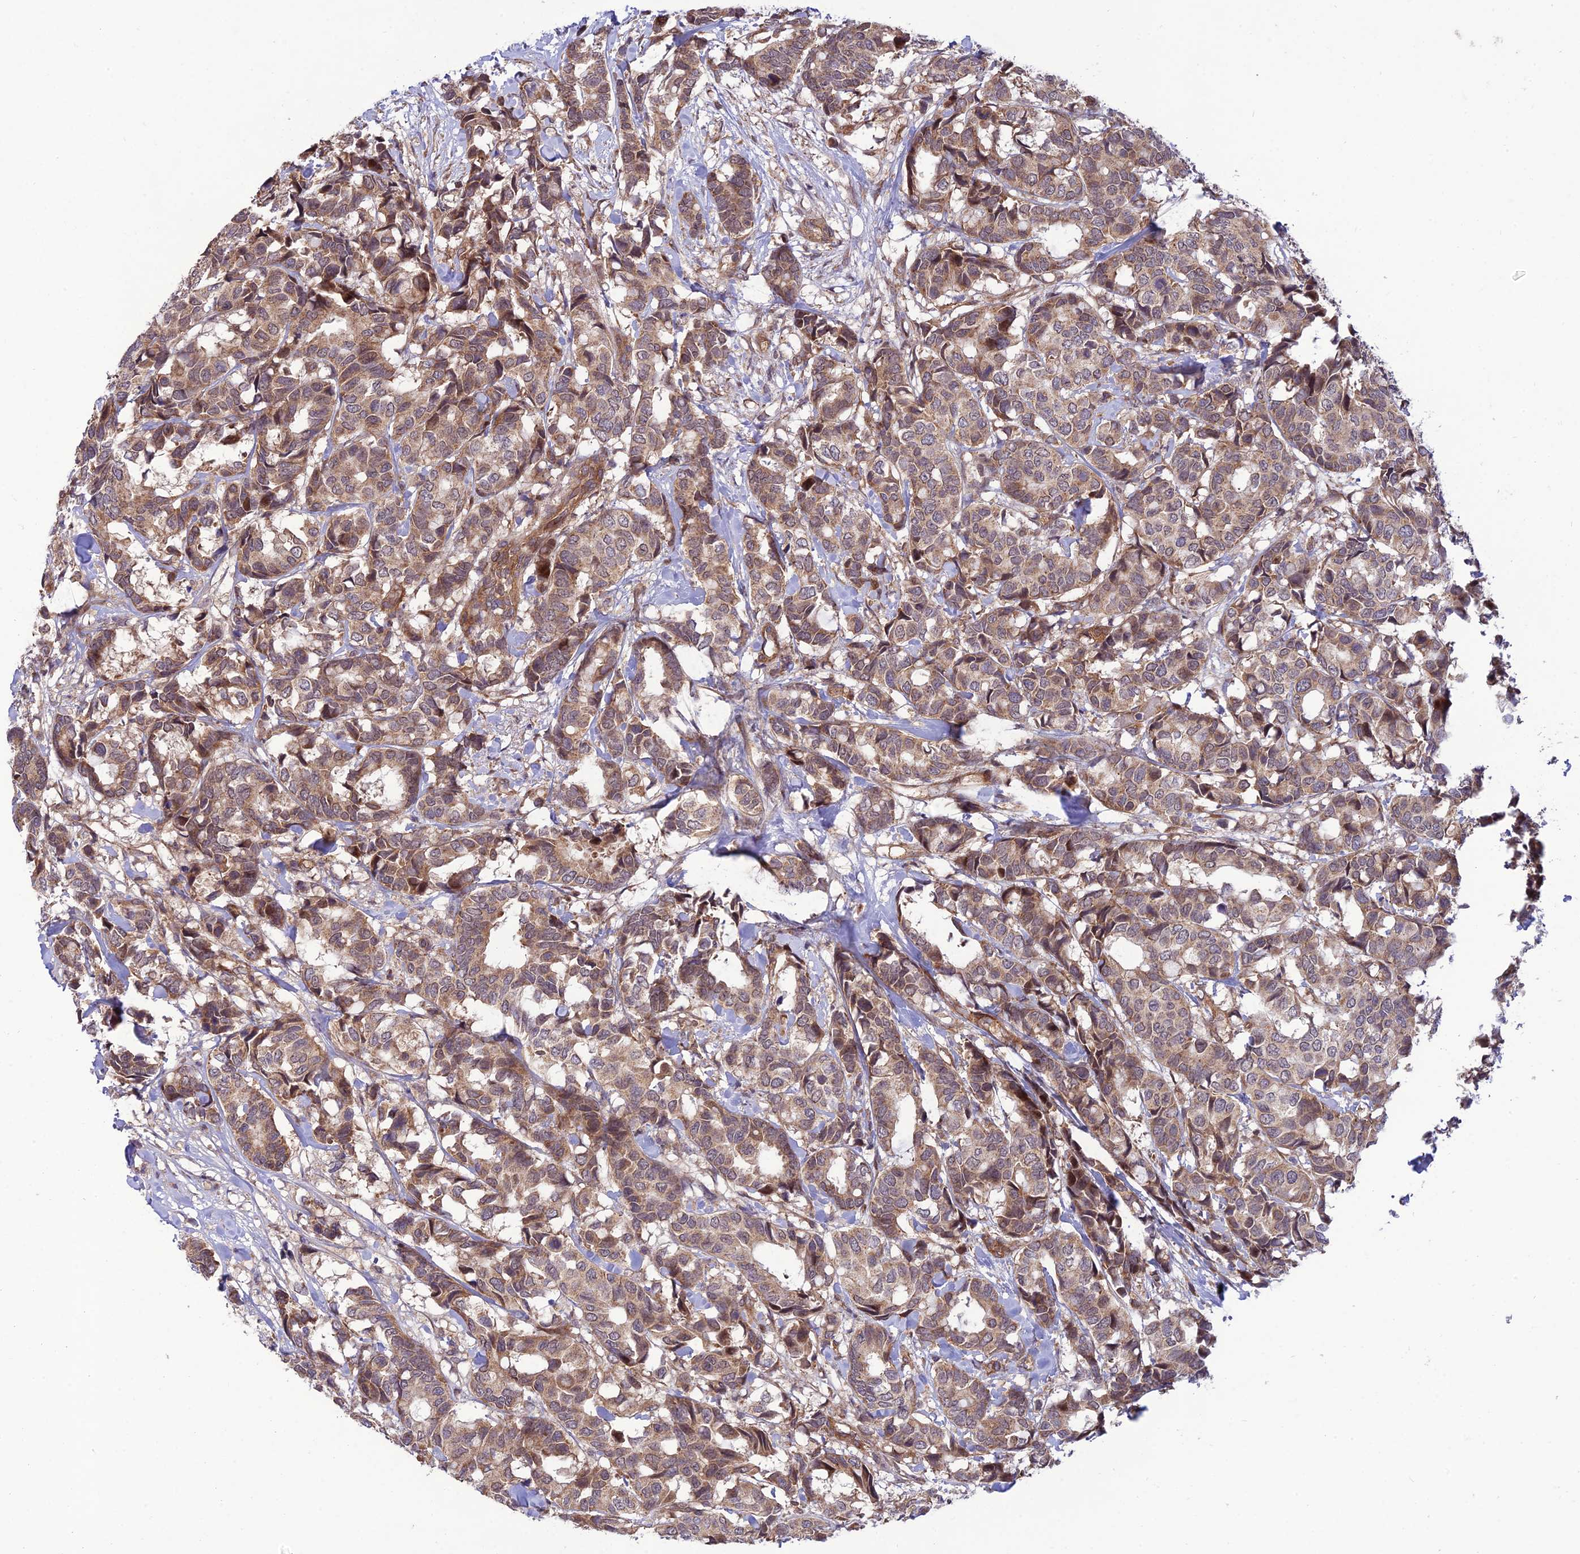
{"staining": {"intensity": "moderate", "quantity": ">75%", "location": "cytoplasmic/membranous"}, "tissue": "breast cancer", "cell_type": "Tumor cells", "image_type": "cancer", "snomed": [{"axis": "morphology", "description": "Normal tissue, NOS"}, {"axis": "morphology", "description": "Duct carcinoma"}, {"axis": "topography", "description": "Breast"}], "caption": "Immunohistochemistry image of neoplastic tissue: human breast cancer (infiltrating ductal carcinoma) stained using immunohistochemistry demonstrates medium levels of moderate protein expression localized specifically in the cytoplasmic/membranous of tumor cells, appearing as a cytoplasmic/membranous brown color.", "gene": "PLEKHG2", "patient": {"sex": "female", "age": 87}}